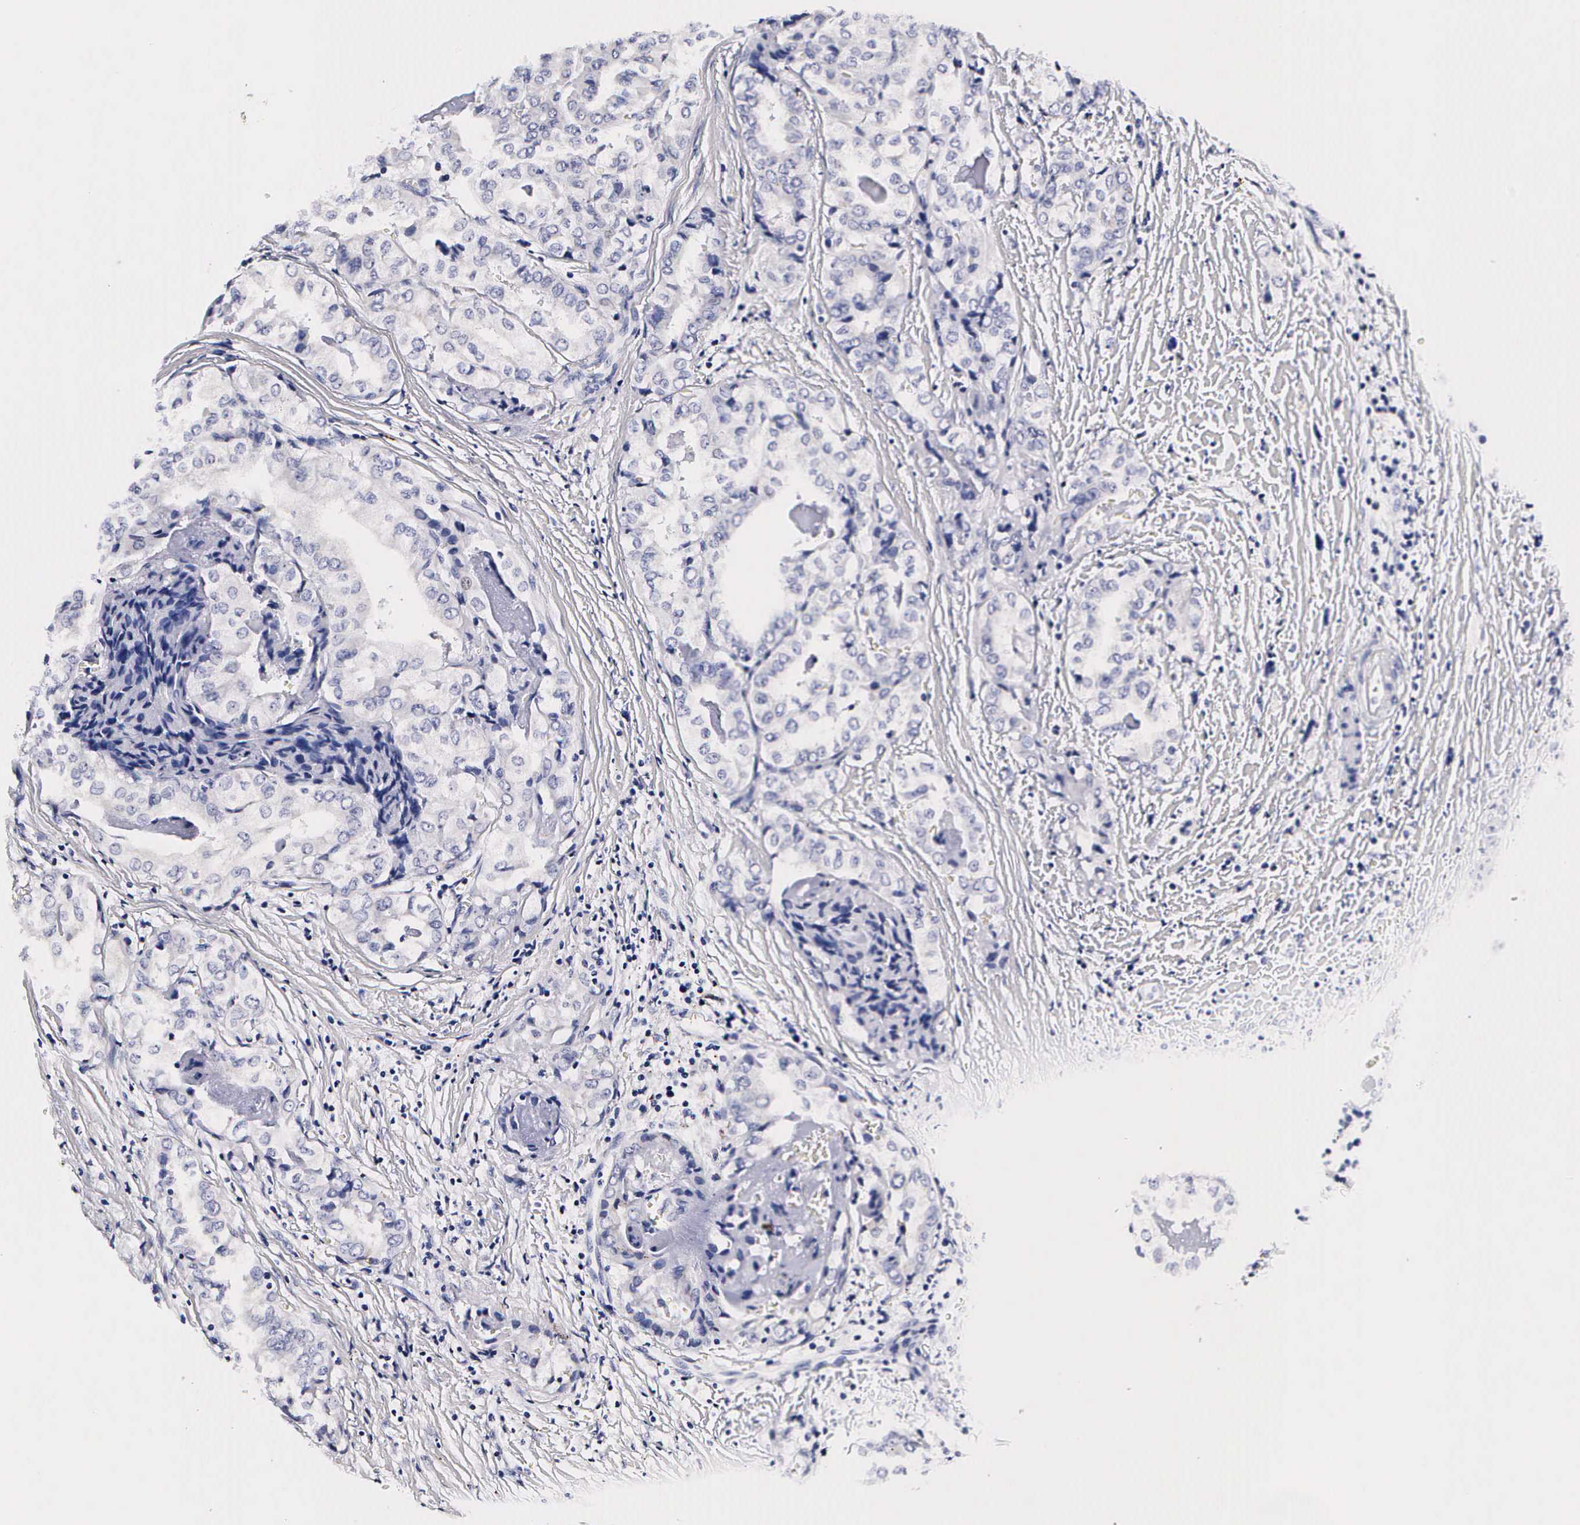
{"staining": {"intensity": "negative", "quantity": "none", "location": "none"}, "tissue": "thyroid cancer", "cell_type": "Tumor cells", "image_type": "cancer", "snomed": [{"axis": "morphology", "description": "Papillary adenocarcinoma, NOS"}, {"axis": "topography", "description": "Thyroid gland"}], "caption": "Immunohistochemistry (IHC) micrograph of neoplastic tissue: thyroid cancer (papillary adenocarcinoma) stained with DAB exhibits no significant protein positivity in tumor cells. (Brightfield microscopy of DAB (3,3'-diaminobenzidine) immunohistochemistry at high magnification).", "gene": "RNASE6", "patient": {"sex": "female", "age": 71}}